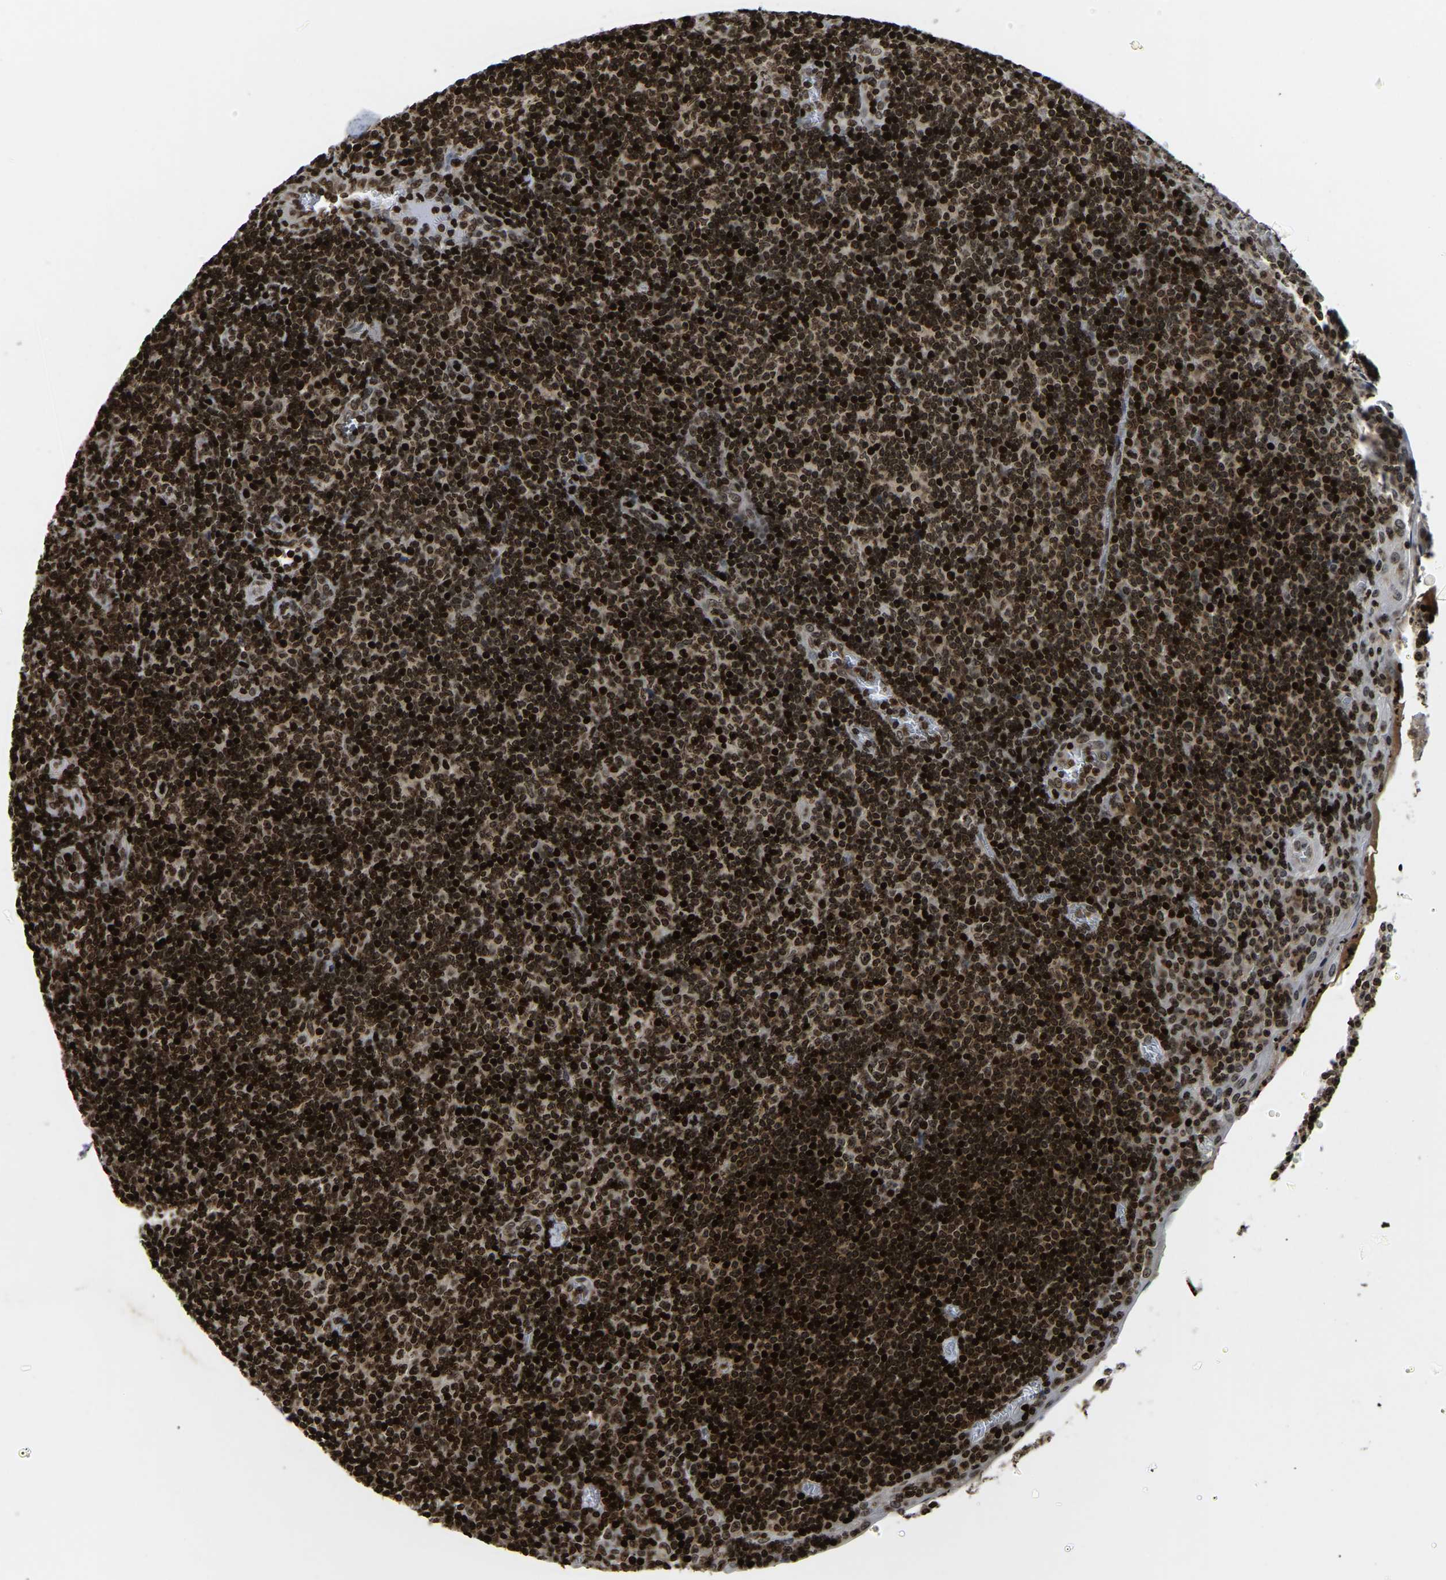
{"staining": {"intensity": "strong", "quantity": ">75%", "location": "nuclear"}, "tissue": "tonsil", "cell_type": "Germinal center cells", "image_type": "normal", "snomed": [{"axis": "morphology", "description": "Normal tissue, NOS"}, {"axis": "topography", "description": "Tonsil"}], "caption": "Strong nuclear expression for a protein is seen in approximately >75% of germinal center cells of unremarkable tonsil using immunohistochemistry.", "gene": "LRRC61", "patient": {"sex": "male", "age": 37}}